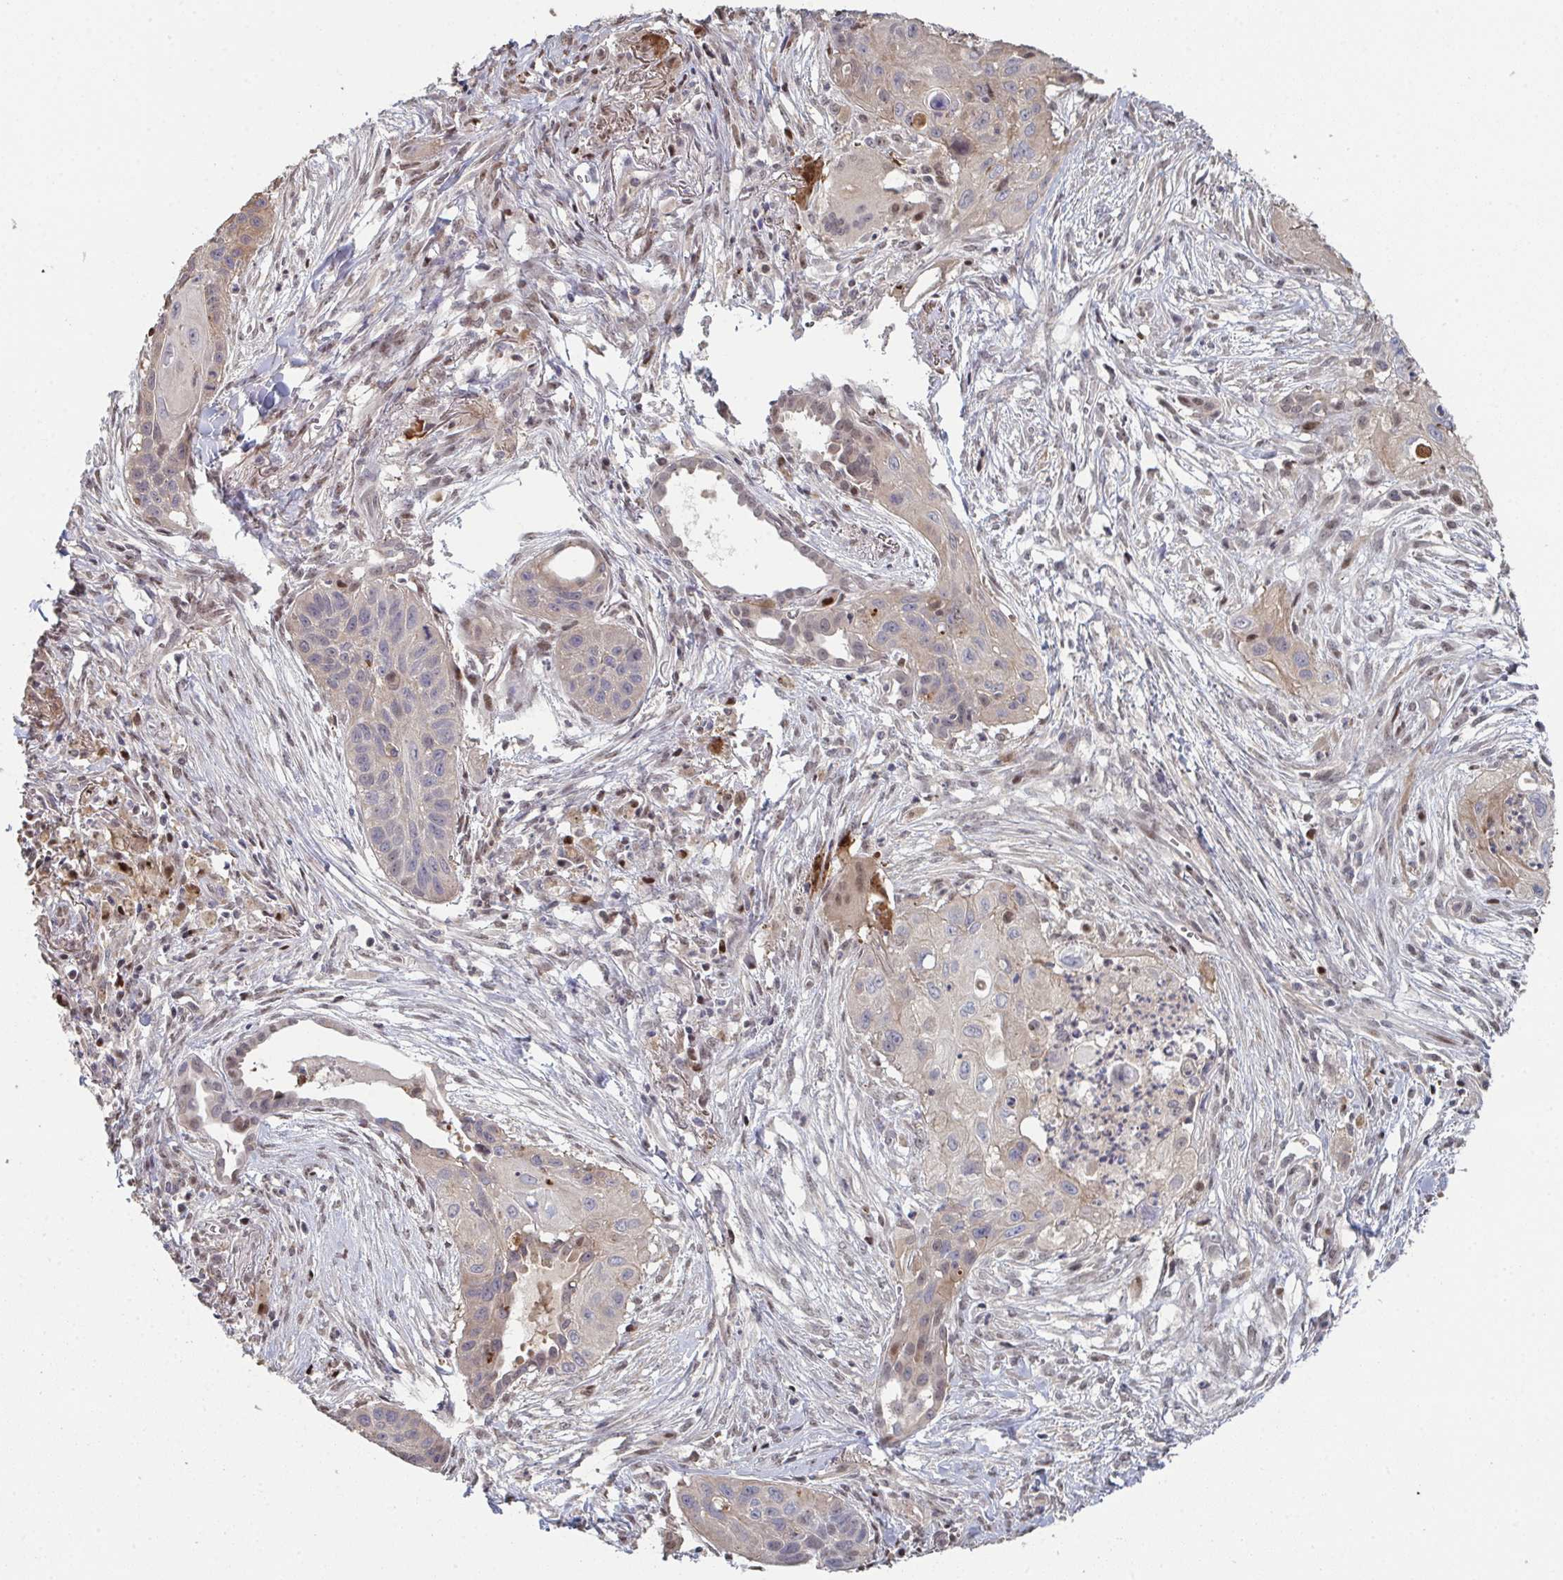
{"staining": {"intensity": "weak", "quantity": "25%-75%", "location": "cytoplasmic/membranous"}, "tissue": "lung cancer", "cell_type": "Tumor cells", "image_type": "cancer", "snomed": [{"axis": "morphology", "description": "Squamous cell carcinoma, NOS"}, {"axis": "topography", "description": "Lung"}], "caption": "Lung squamous cell carcinoma stained for a protein demonstrates weak cytoplasmic/membranous positivity in tumor cells. The staining is performed using DAB brown chromogen to label protein expression. The nuclei are counter-stained blue using hematoxylin.", "gene": "ACD", "patient": {"sex": "male", "age": 71}}